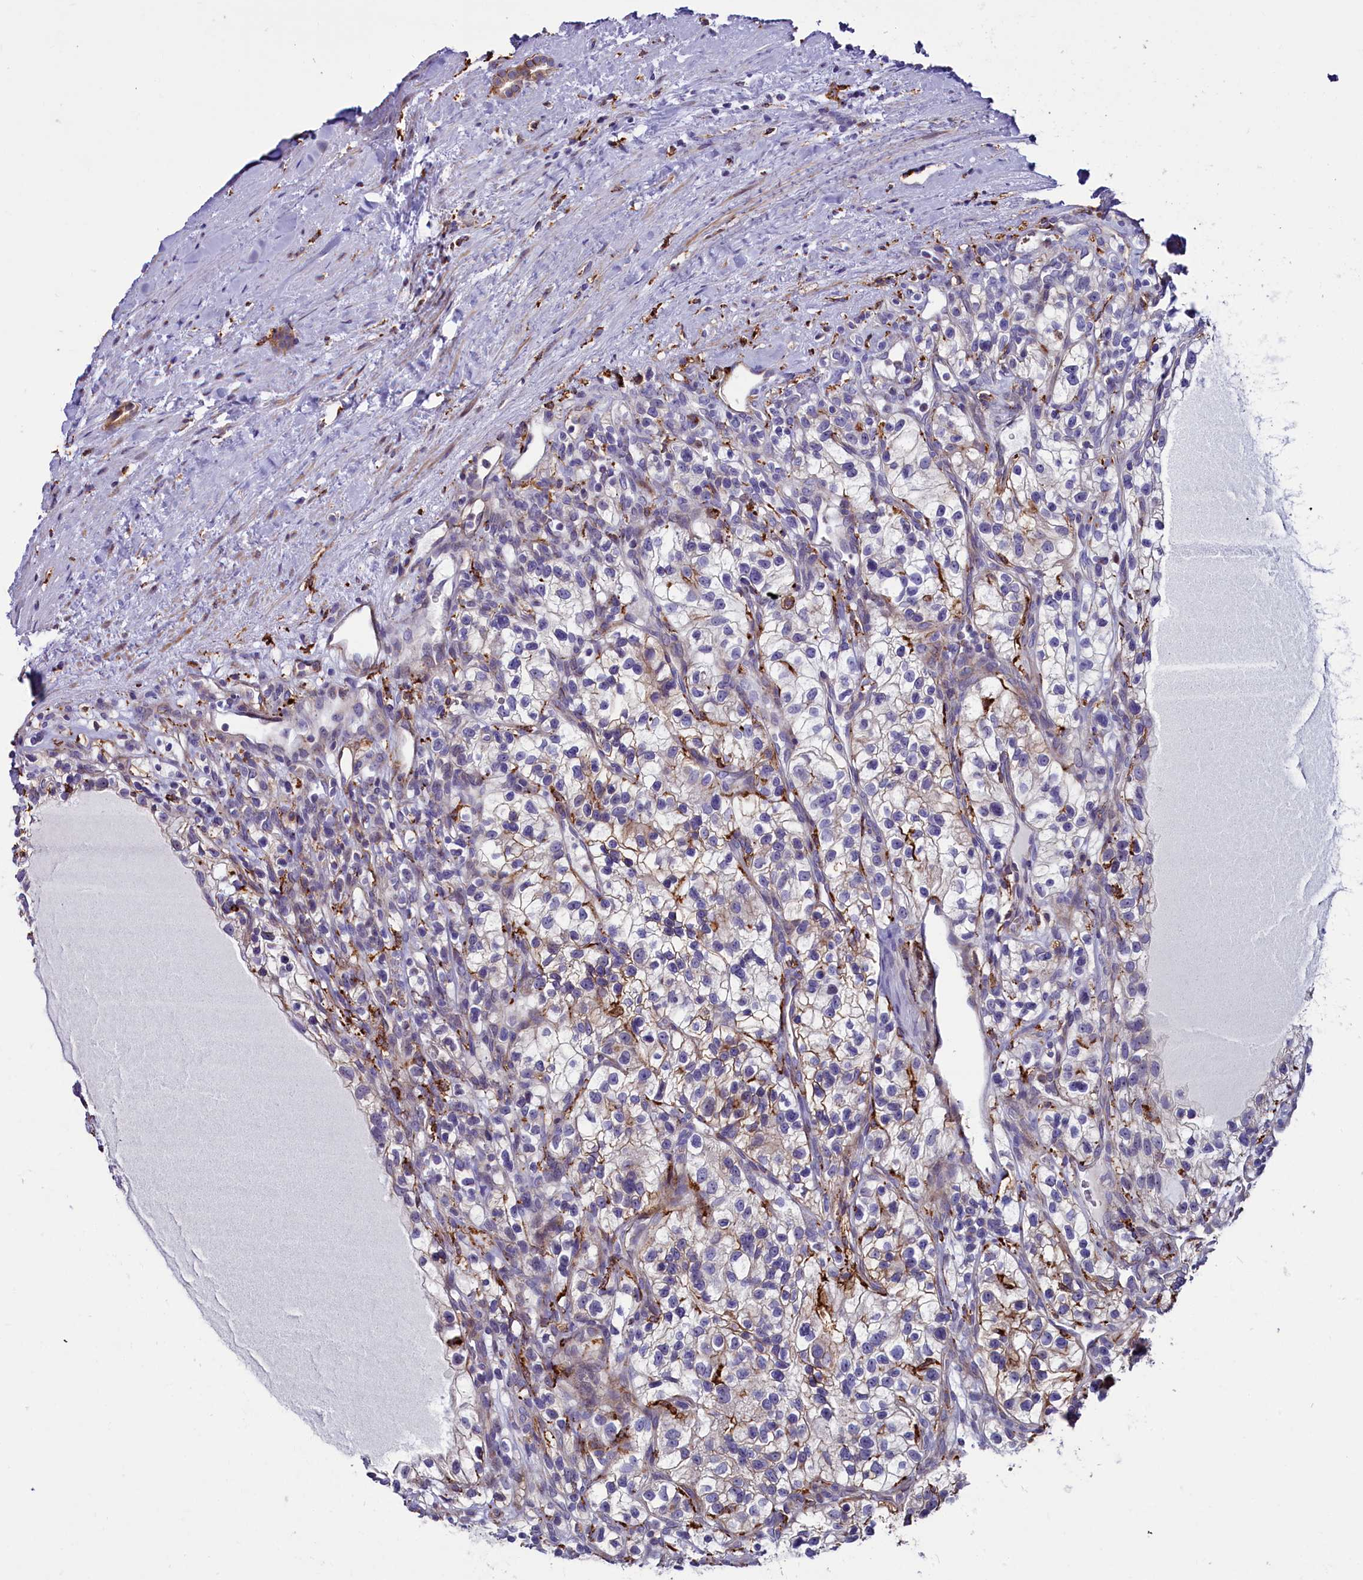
{"staining": {"intensity": "negative", "quantity": "none", "location": "none"}, "tissue": "renal cancer", "cell_type": "Tumor cells", "image_type": "cancer", "snomed": [{"axis": "morphology", "description": "Adenocarcinoma, NOS"}, {"axis": "topography", "description": "Kidney"}], "caption": "An immunohistochemistry (IHC) image of adenocarcinoma (renal) is shown. There is no staining in tumor cells of adenocarcinoma (renal). Nuclei are stained in blue.", "gene": "IL20RA", "patient": {"sex": "female", "age": 57}}